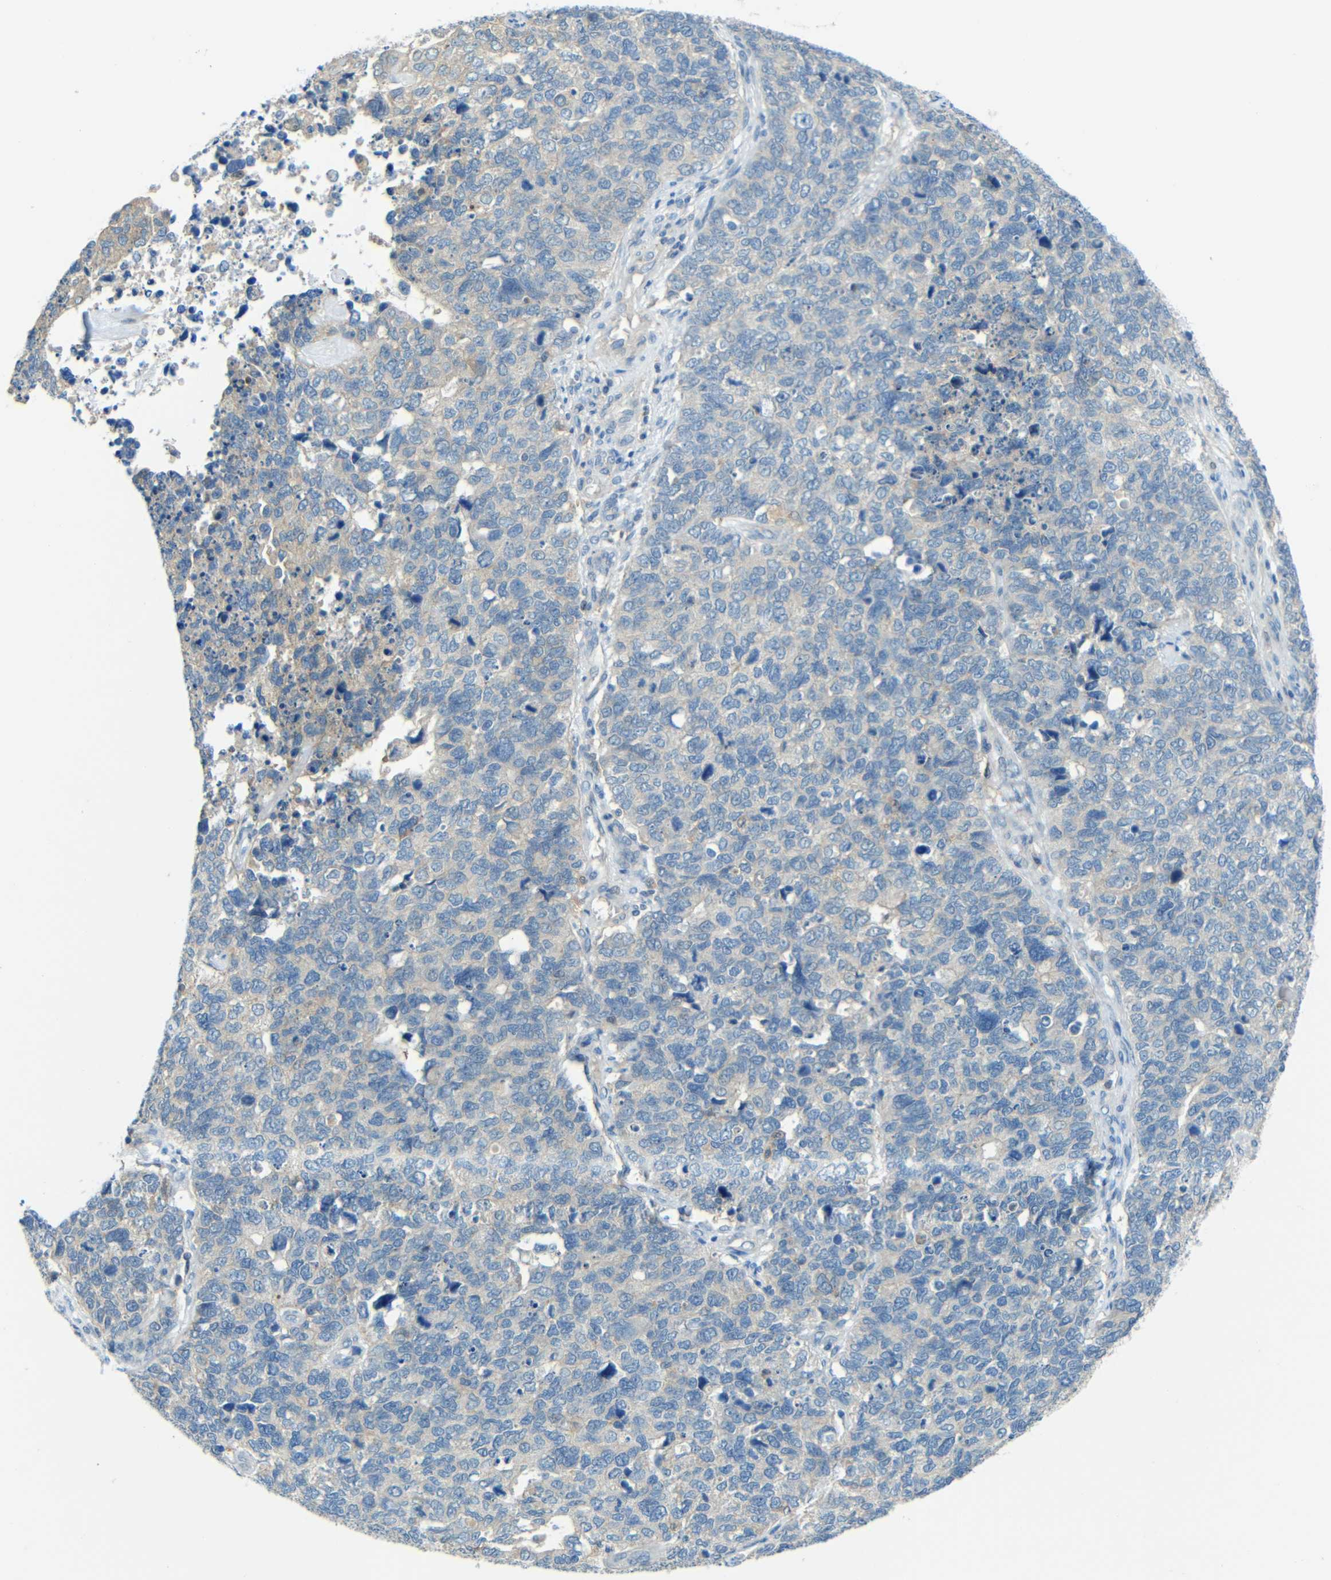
{"staining": {"intensity": "negative", "quantity": "none", "location": "none"}, "tissue": "cervical cancer", "cell_type": "Tumor cells", "image_type": "cancer", "snomed": [{"axis": "morphology", "description": "Squamous cell carcinoma, NOS"}, {"axis": "topography", "description": "Cervix"}], "caption": "Immunohistochemistry (IHC) histopathology image of human cervical cancer stained for a protein (brown), which shows no staining in tumor cells.", "gene": "CYP26B1", "patient": {"sex": "female", "age": 63}}